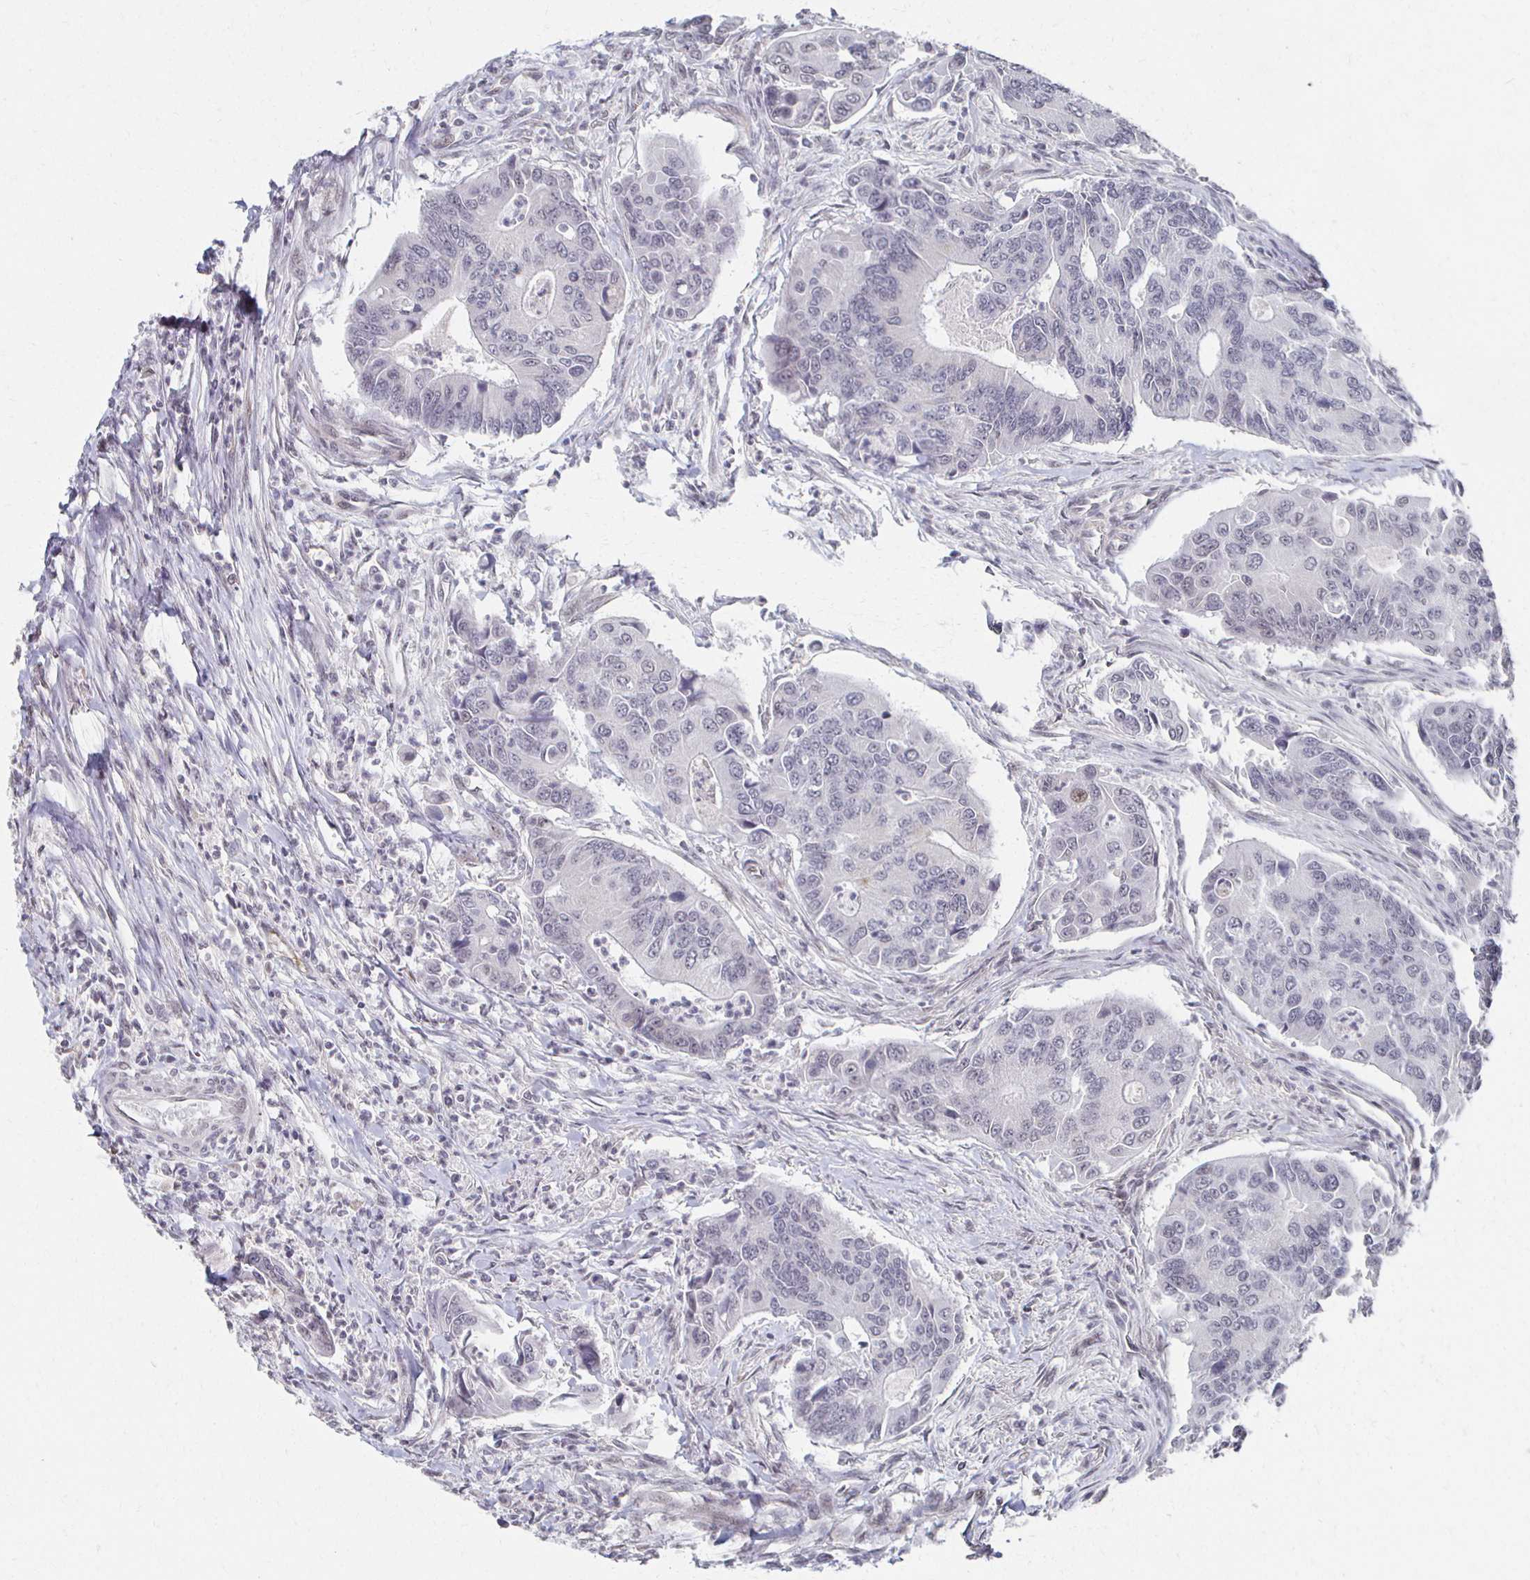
{"staining": {"intensity": "negative", "quantity": "none", "location": "none"}, "tissue": "colorectal cancer", "cell_type": "Tumor cells", "image_type": "cancer", "snomed": [{"axis": "morphology", "description": "Adenocarcinoma, NOS"}, {"axis": "topography", "description": "Colon"}], "caption": "IHC photomicrograph of neoplastic tissue: human colorectal adenocarcinoma stained with DAB shows no significant protein staining in tumor cells.", "gene": "DAB1", "patient": {"sex": "female", "age": 67}}